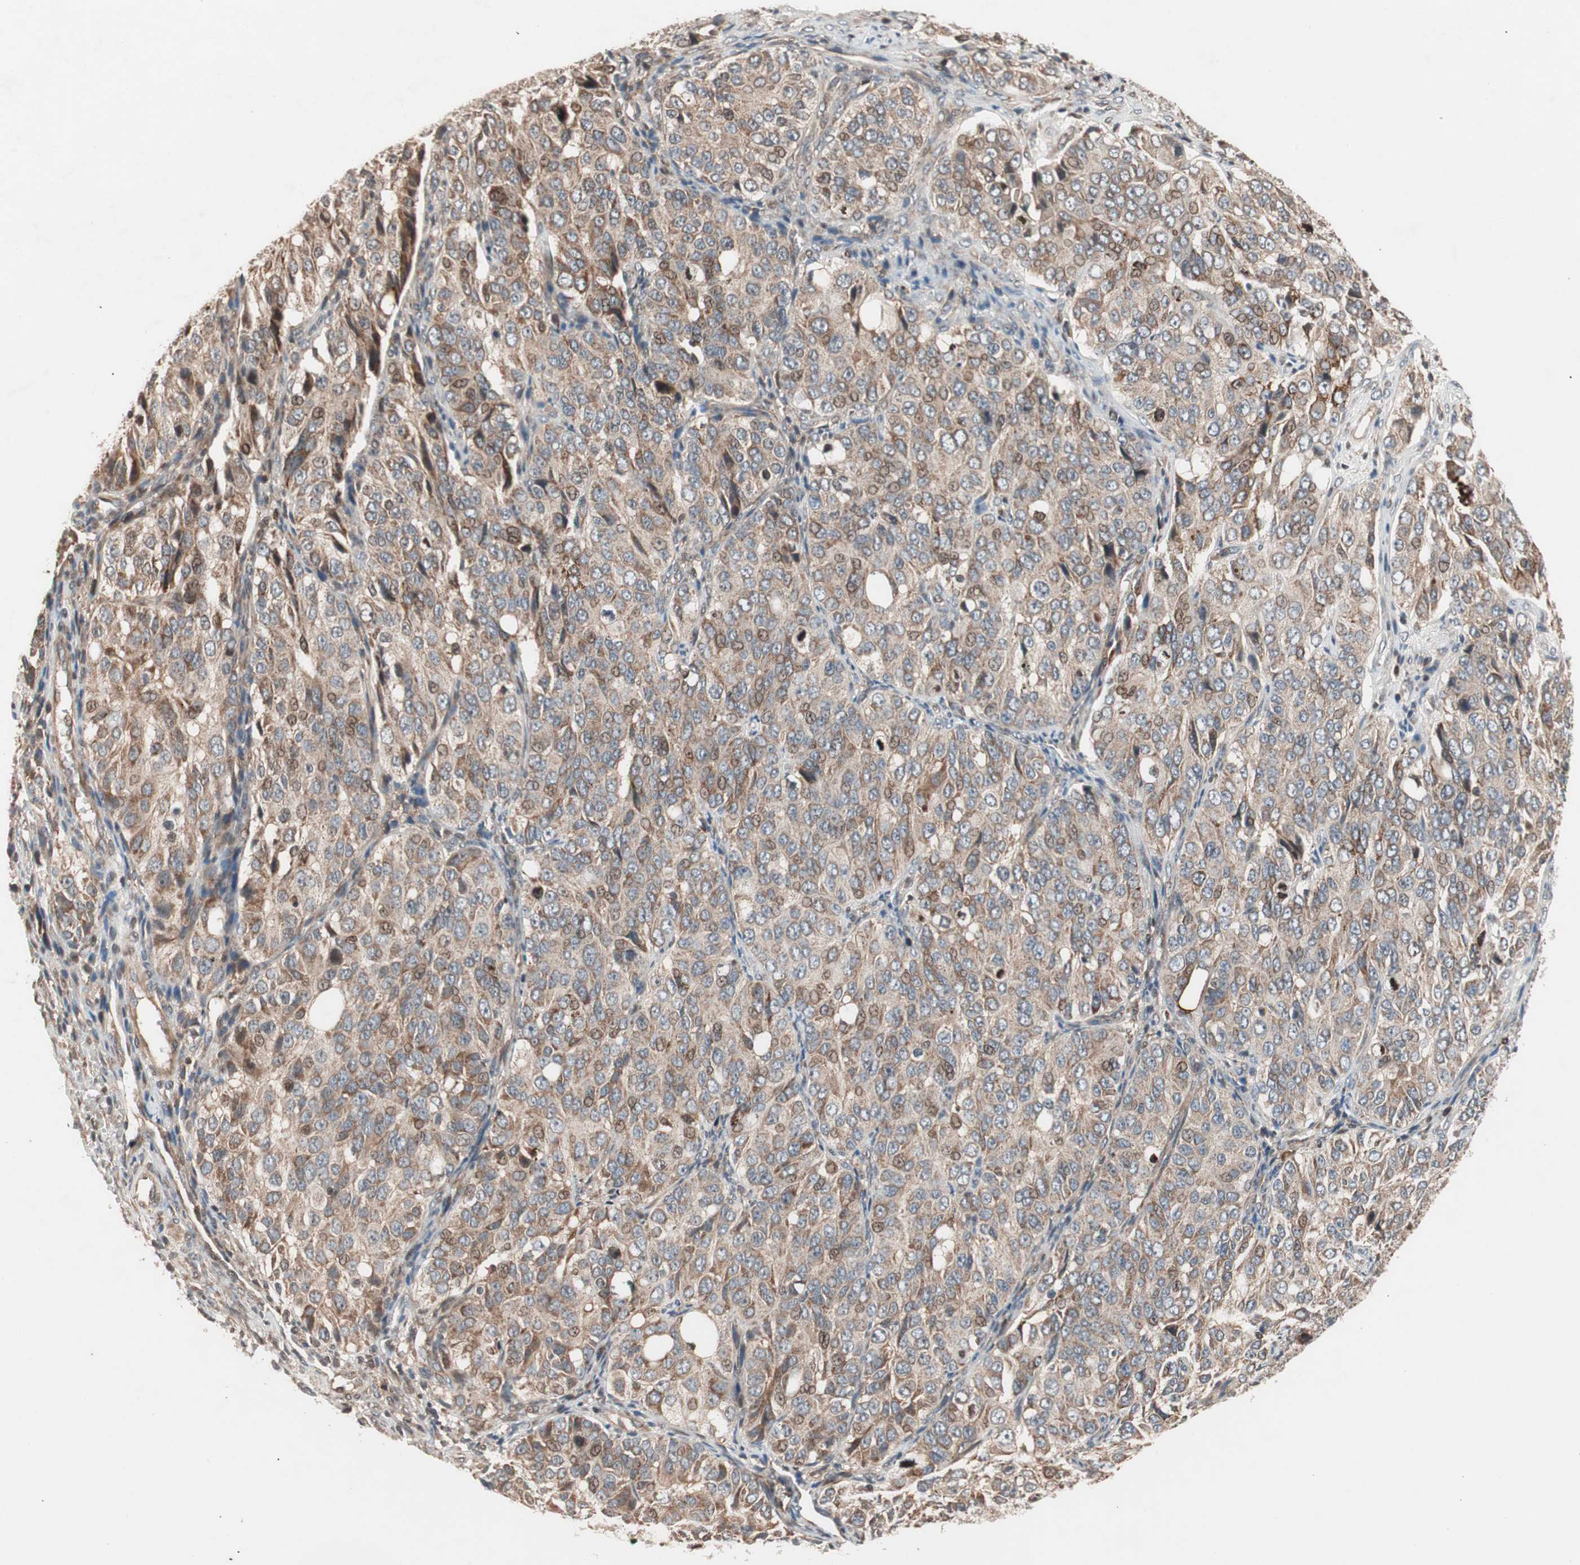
{"staining": {"intensity": "moderate", "quantity": ">75%", "location": "cytoplasmic/membranous,nuclear"}, "tissue": "ovarian cancer", "cell_type": "Tumor cells", "image_type": "cancer", "snomed": [{"axis": "morphology", "description": "Carcinoma, endometroid"}, {"axis": "topography", "description": "Ovary"}], "caption": "A high-resolution image shows immunohistochemistry (IHC) staining of endometroid carcinoma (ovarian), which reveals moderate cytoplasmic/membranous and nuclear positivity in approximately >75% of tumor cells.", "gene": "NF2", "patient": {"sex": "female", "age": 51}}